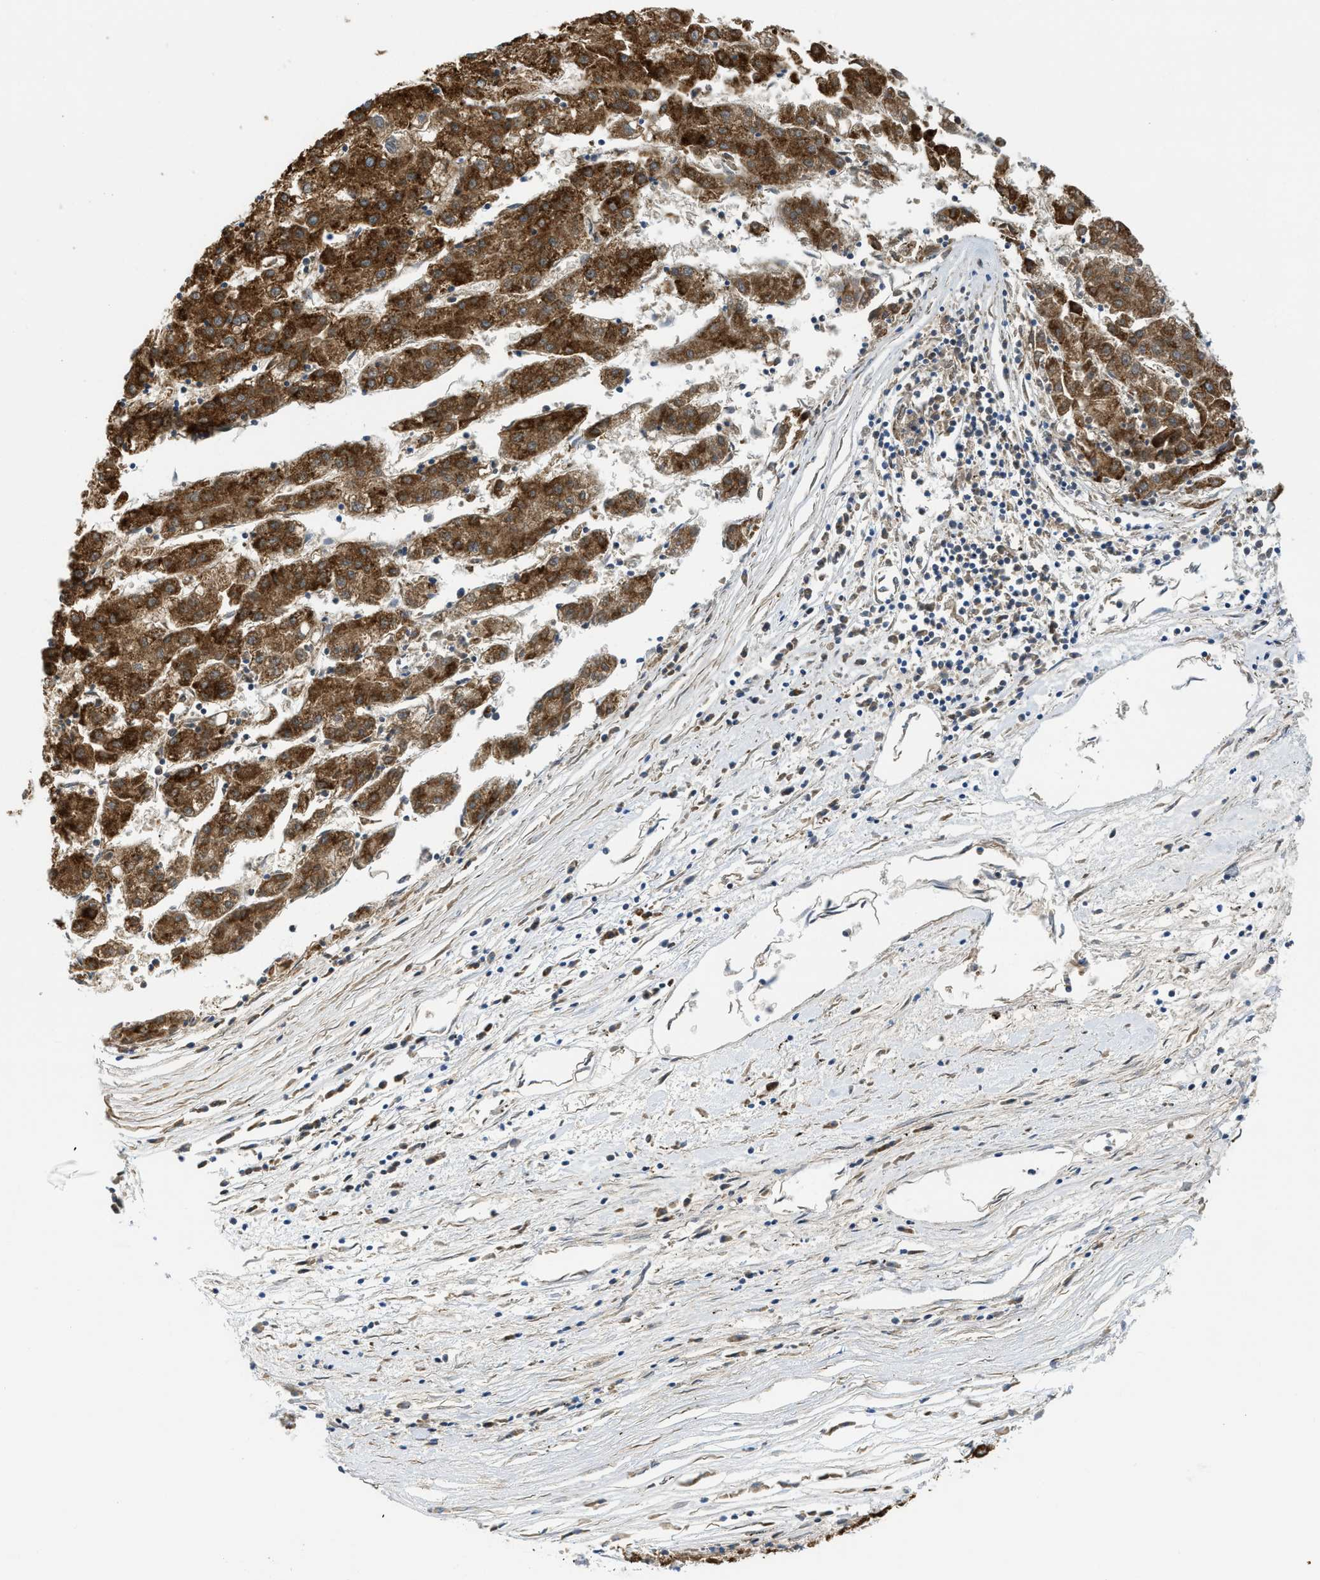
{"staining": {"intensity": "strong", "quantity": ">75%", "location": "cytoplasmic/membranous"}, "tissue": "liver cancer", "cell_type": "Tumor cells", "image_type": "cancer", "snomed": [{"axis": "morphology", "description": "Carcinoma, Hepatocellular, NOS"}, {"axis": "topography", "description": "Liver"}], "caption": "IHC of liver cancer (hepatocellular carcinoma) exhibits high levels of strong cytoplasmic/membranous expression in about >75% of tumor cells.", "gene": "GATD3", "patient": {"sex": "male", "age": 72}}